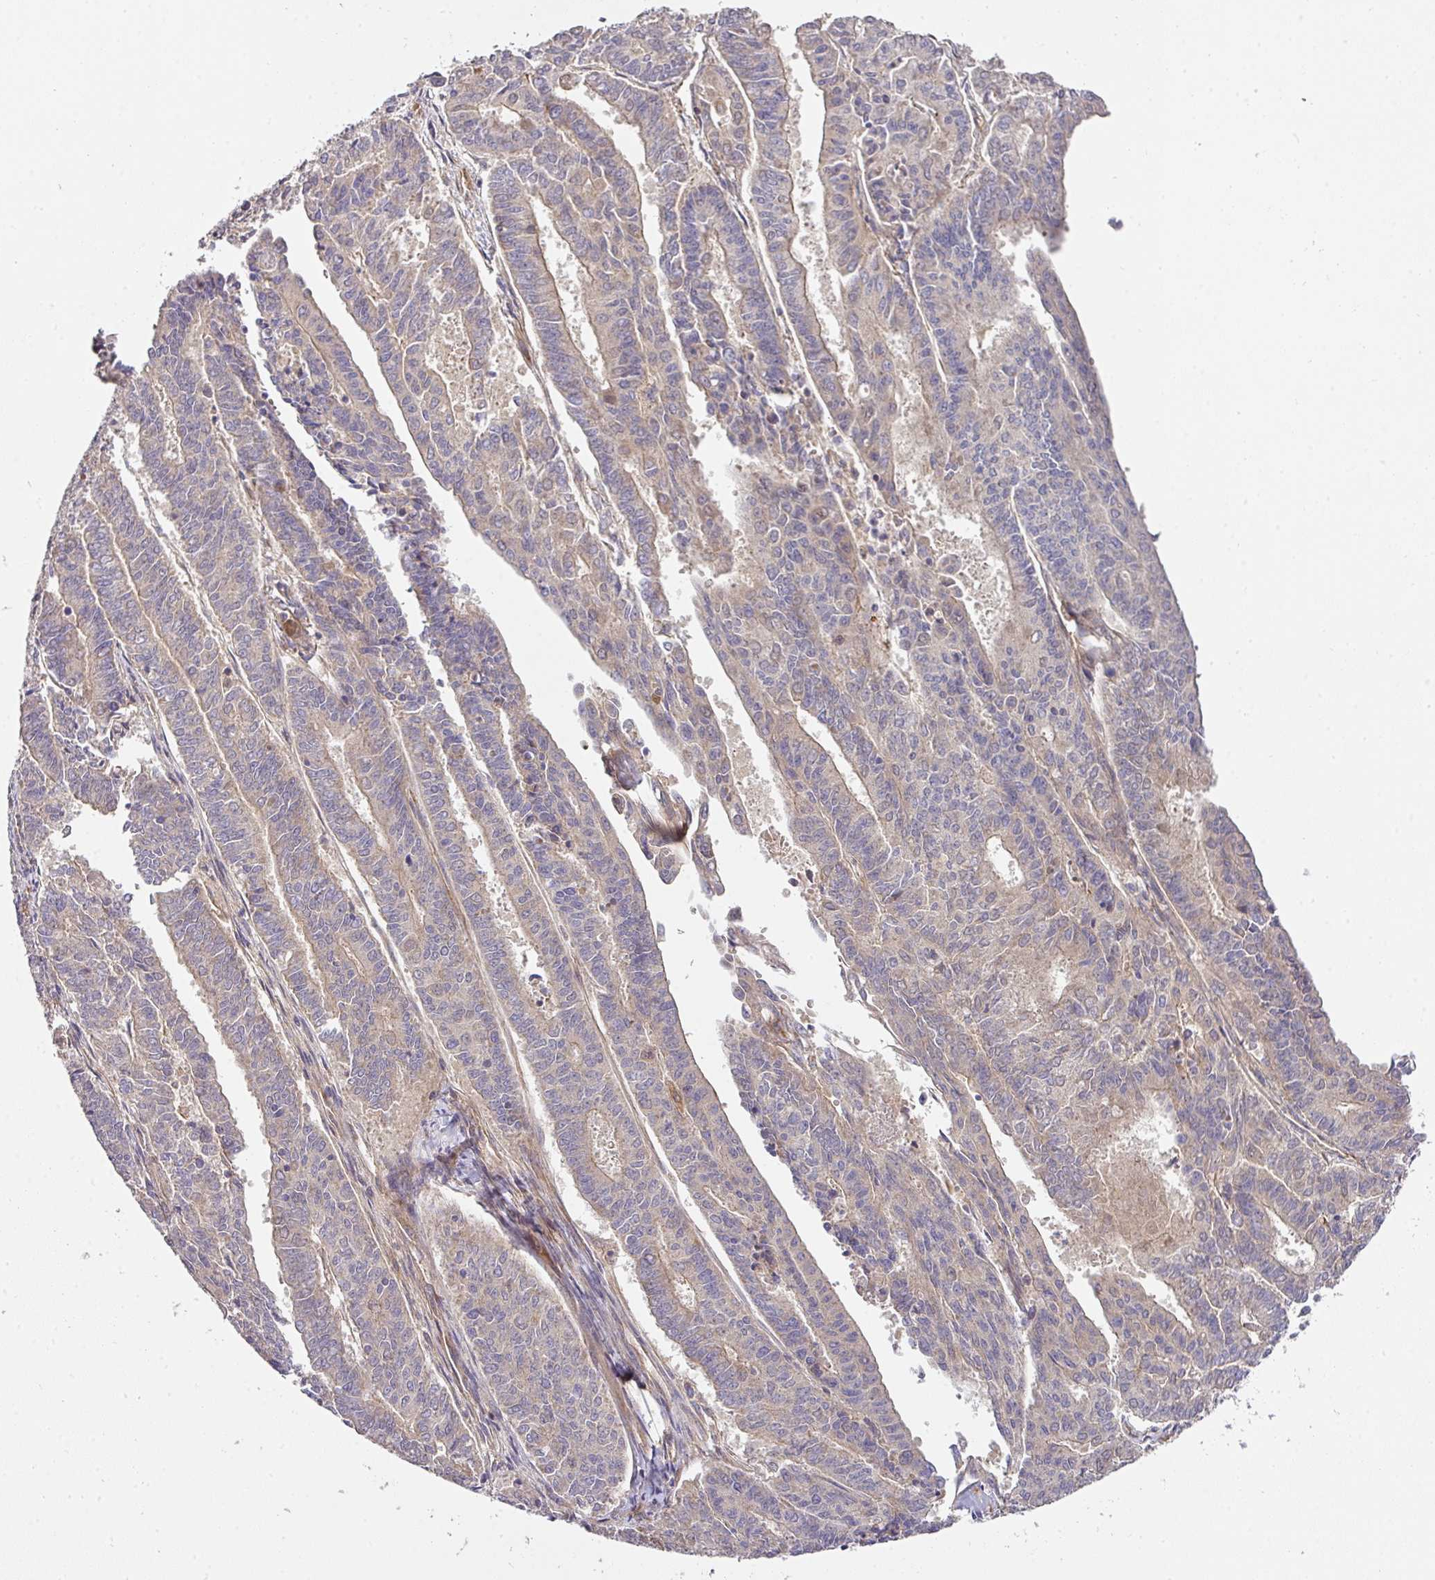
{"staining": {"intensity": "moderate", "quantity": "25%-75%", "location": "cytoplasmic/membranous,nuclear"}, "tissue": "endometrial cancer", "cell_type": "Tumor cells", "image_type": "cancer", "snomed": [{"axis": "morphology", "description": "Adenocarcinoma, NOS"}, {"axis": "topography", "description": "Endometrium"}], "caption": "The micrograph shows staining of endometrial adenocarcinoma, revealing moderate cytoplasmic/membranous and nuclear protein expression (brown color) within tumor cells.", "gene": "STK35", "patient": {"sex": "female", "age": 59}}